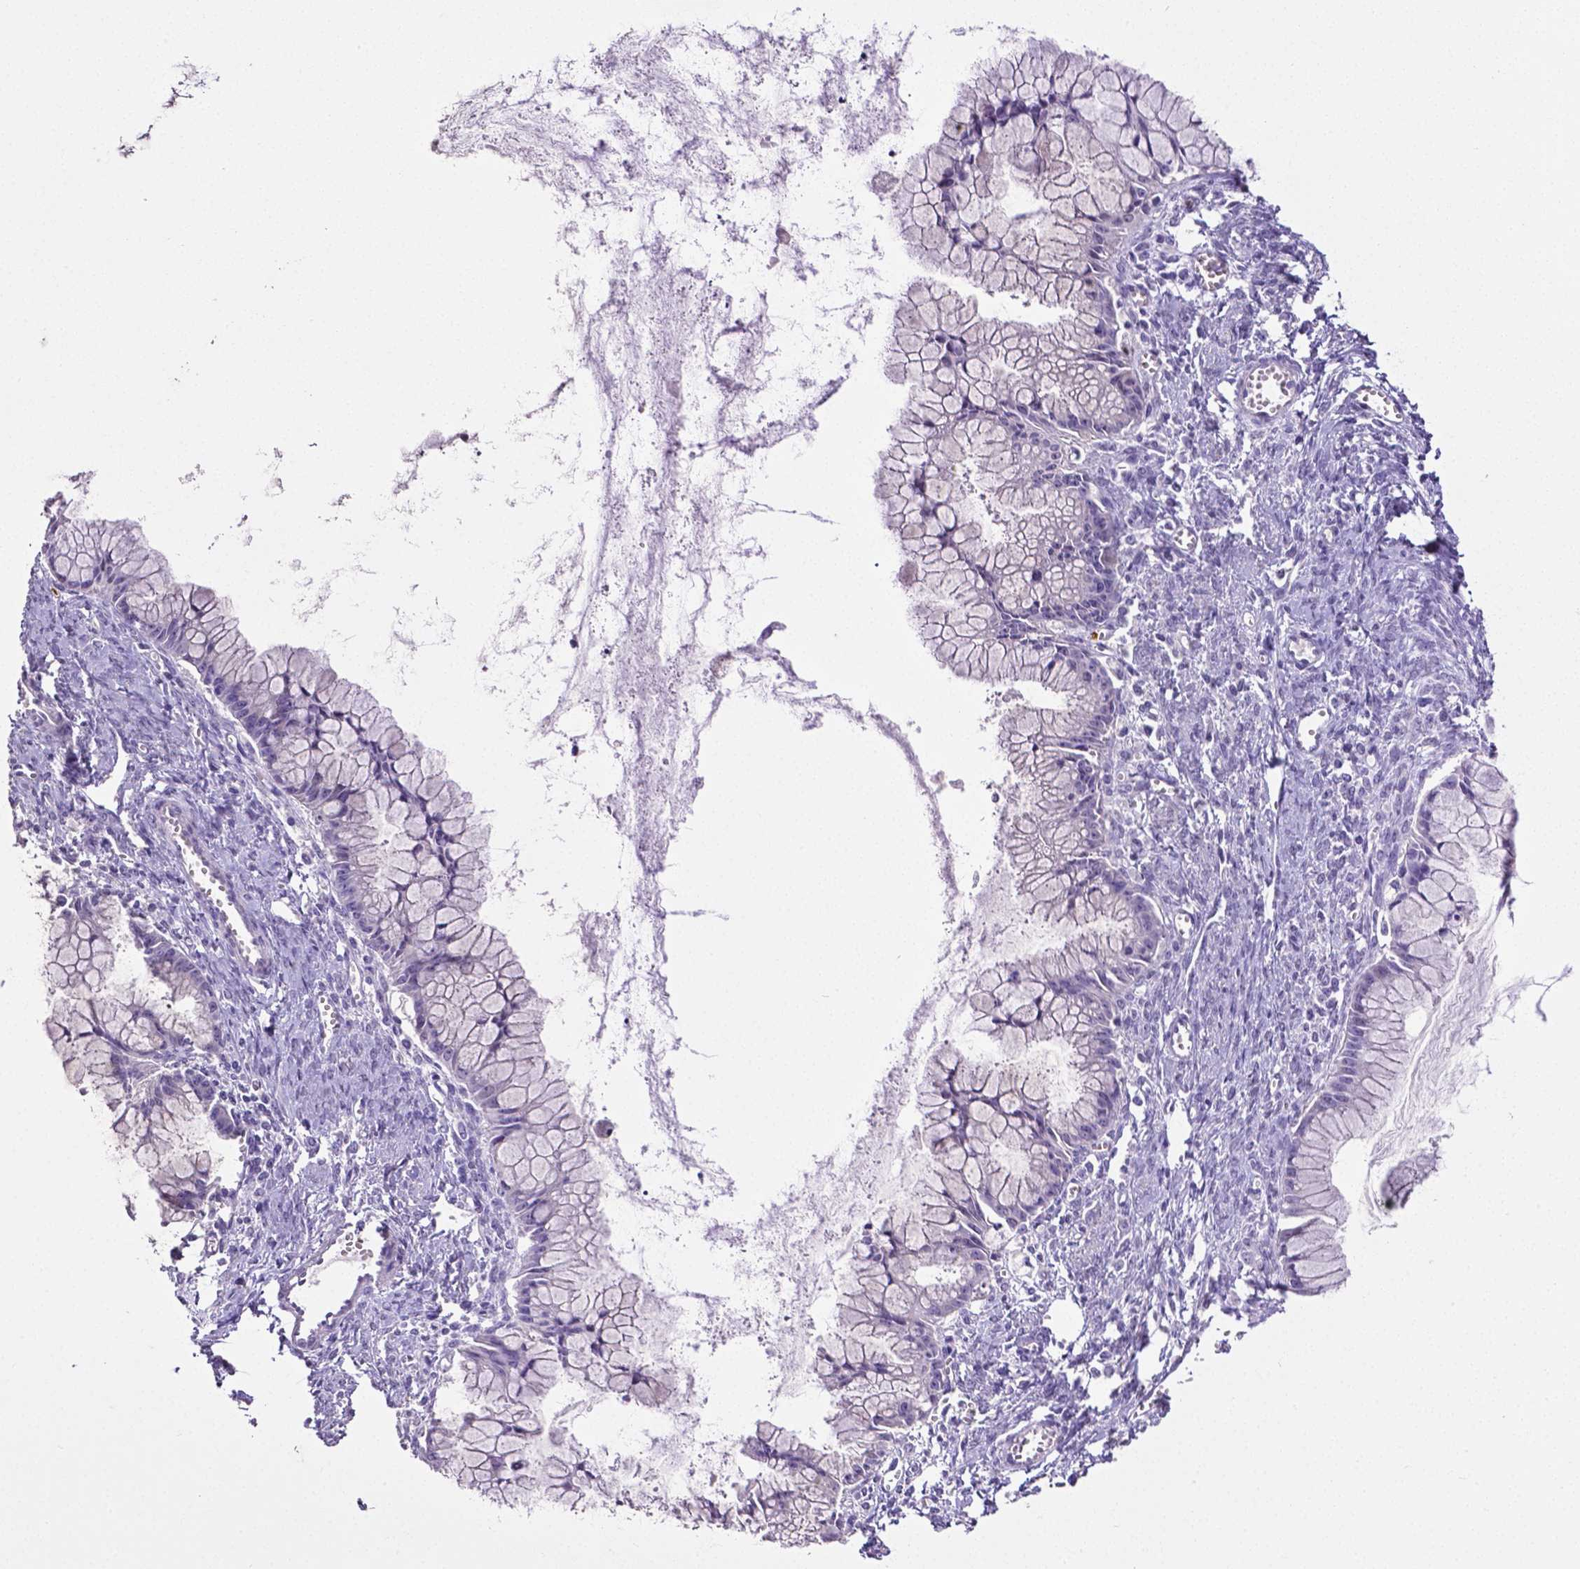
{"staining": {"intensity": "negative", "quantity": "none", "location": "none"}, "tissue": "ovarian cancer", "cell_type": "Tumor cells", "image_type": "cancer", "snomed": [{"axis": "morphology", "description": "Cystadenocarcinoma, mucinous, NOS"}, {"axis": "topography", "description": "Ovary"}], "caption": "Photomicrograph shows no protein positivity in tumor cells of ovarian cancer (mucinous cystadenocarcinoma) tissue.", "gene": "MMP9", "patient": {"sex": "female", "age": 41}}